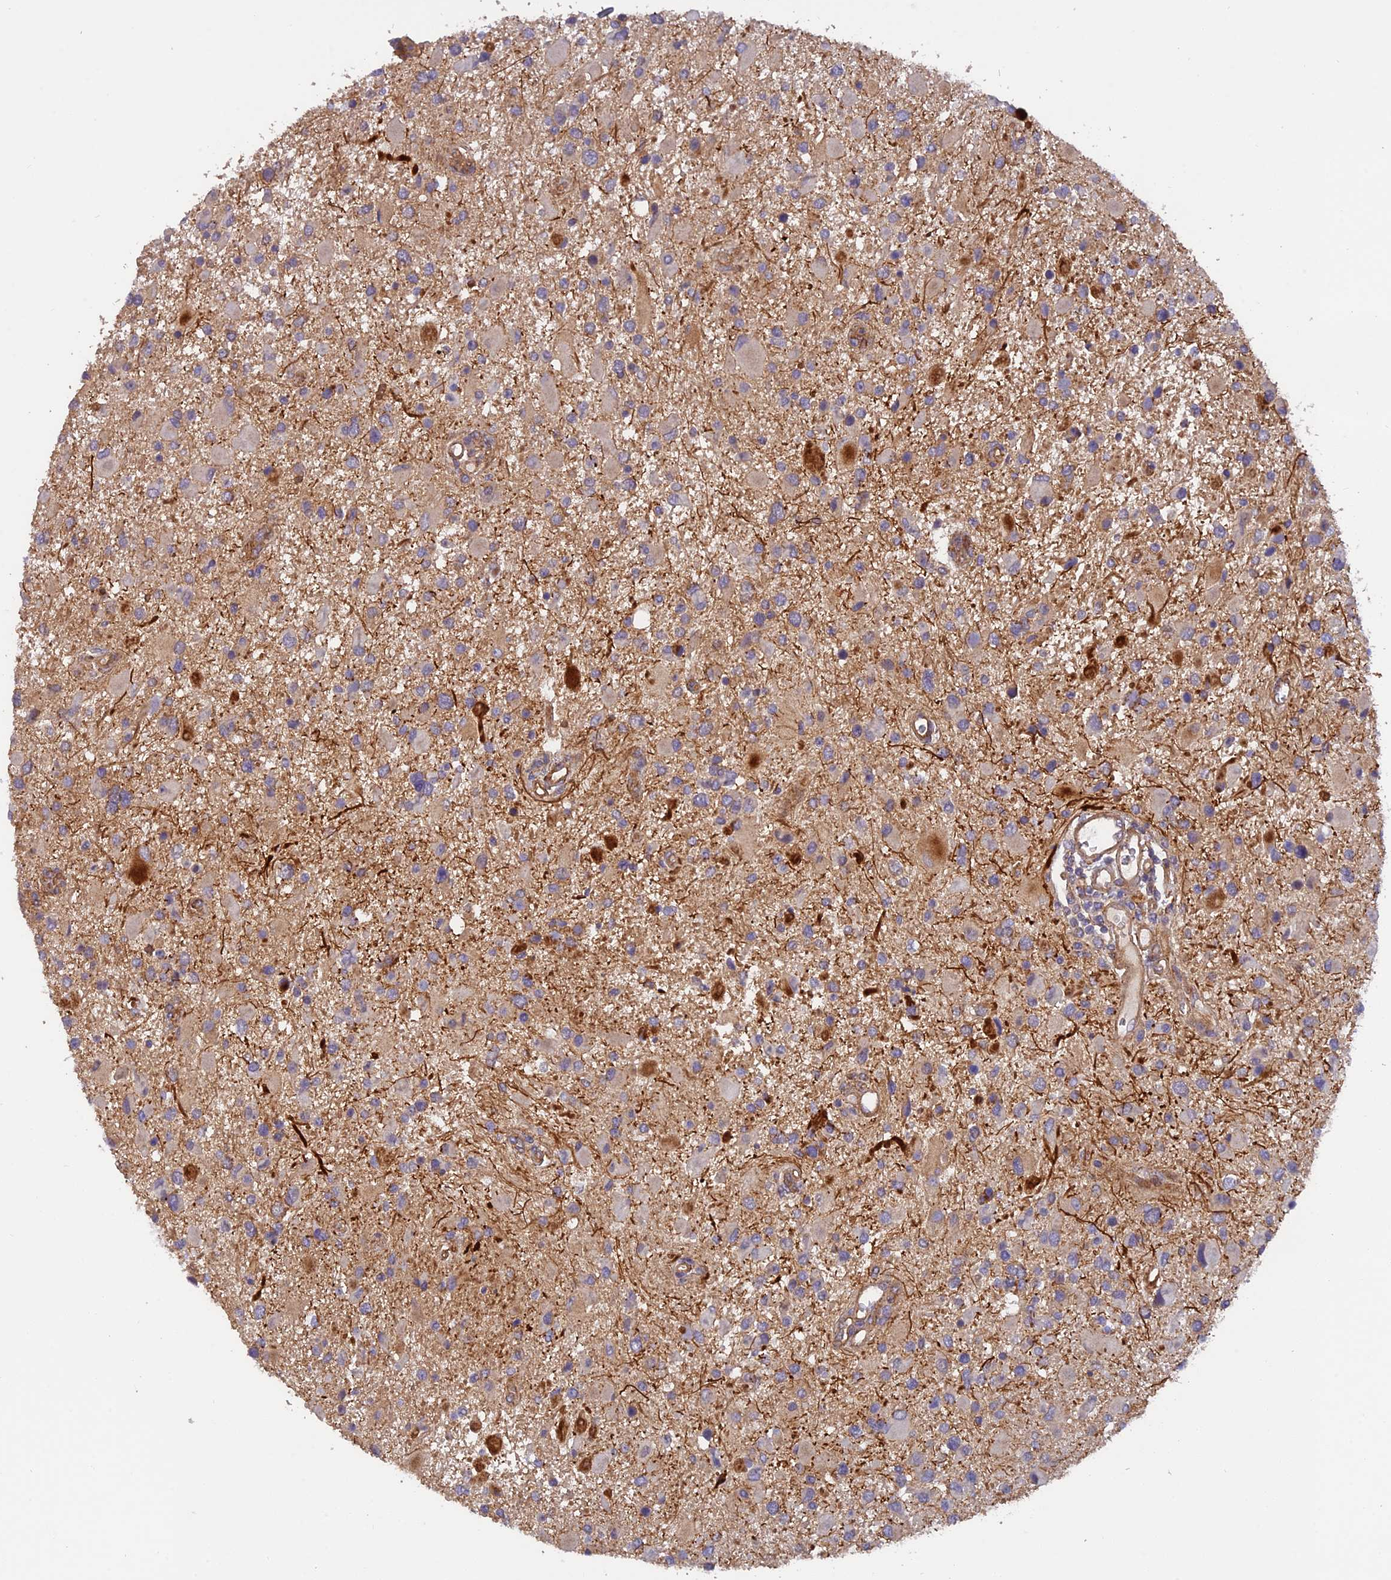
{"staining": {"intensity": "weak", "quantity": "25%-75%", "location": "cytoplasmic/membranous"}, "tissue": "glioma", "cell_type": "Tumor cells", "image_type": "cancer", "snomed": [{"axis": "morphology", "description": "Glioma, malignant, High grade"}, {"axis": "topography", "description": "Brain"}], "caption": "High-grade glioma (malignant) tissue exhibits weak cytoplasmic/membranous expression in about 25%-75% of tumor cells, visualized by immunohistochemistry.", "gene": "ADAMTS15", "patient": {"sex": "male", "age": 53}}